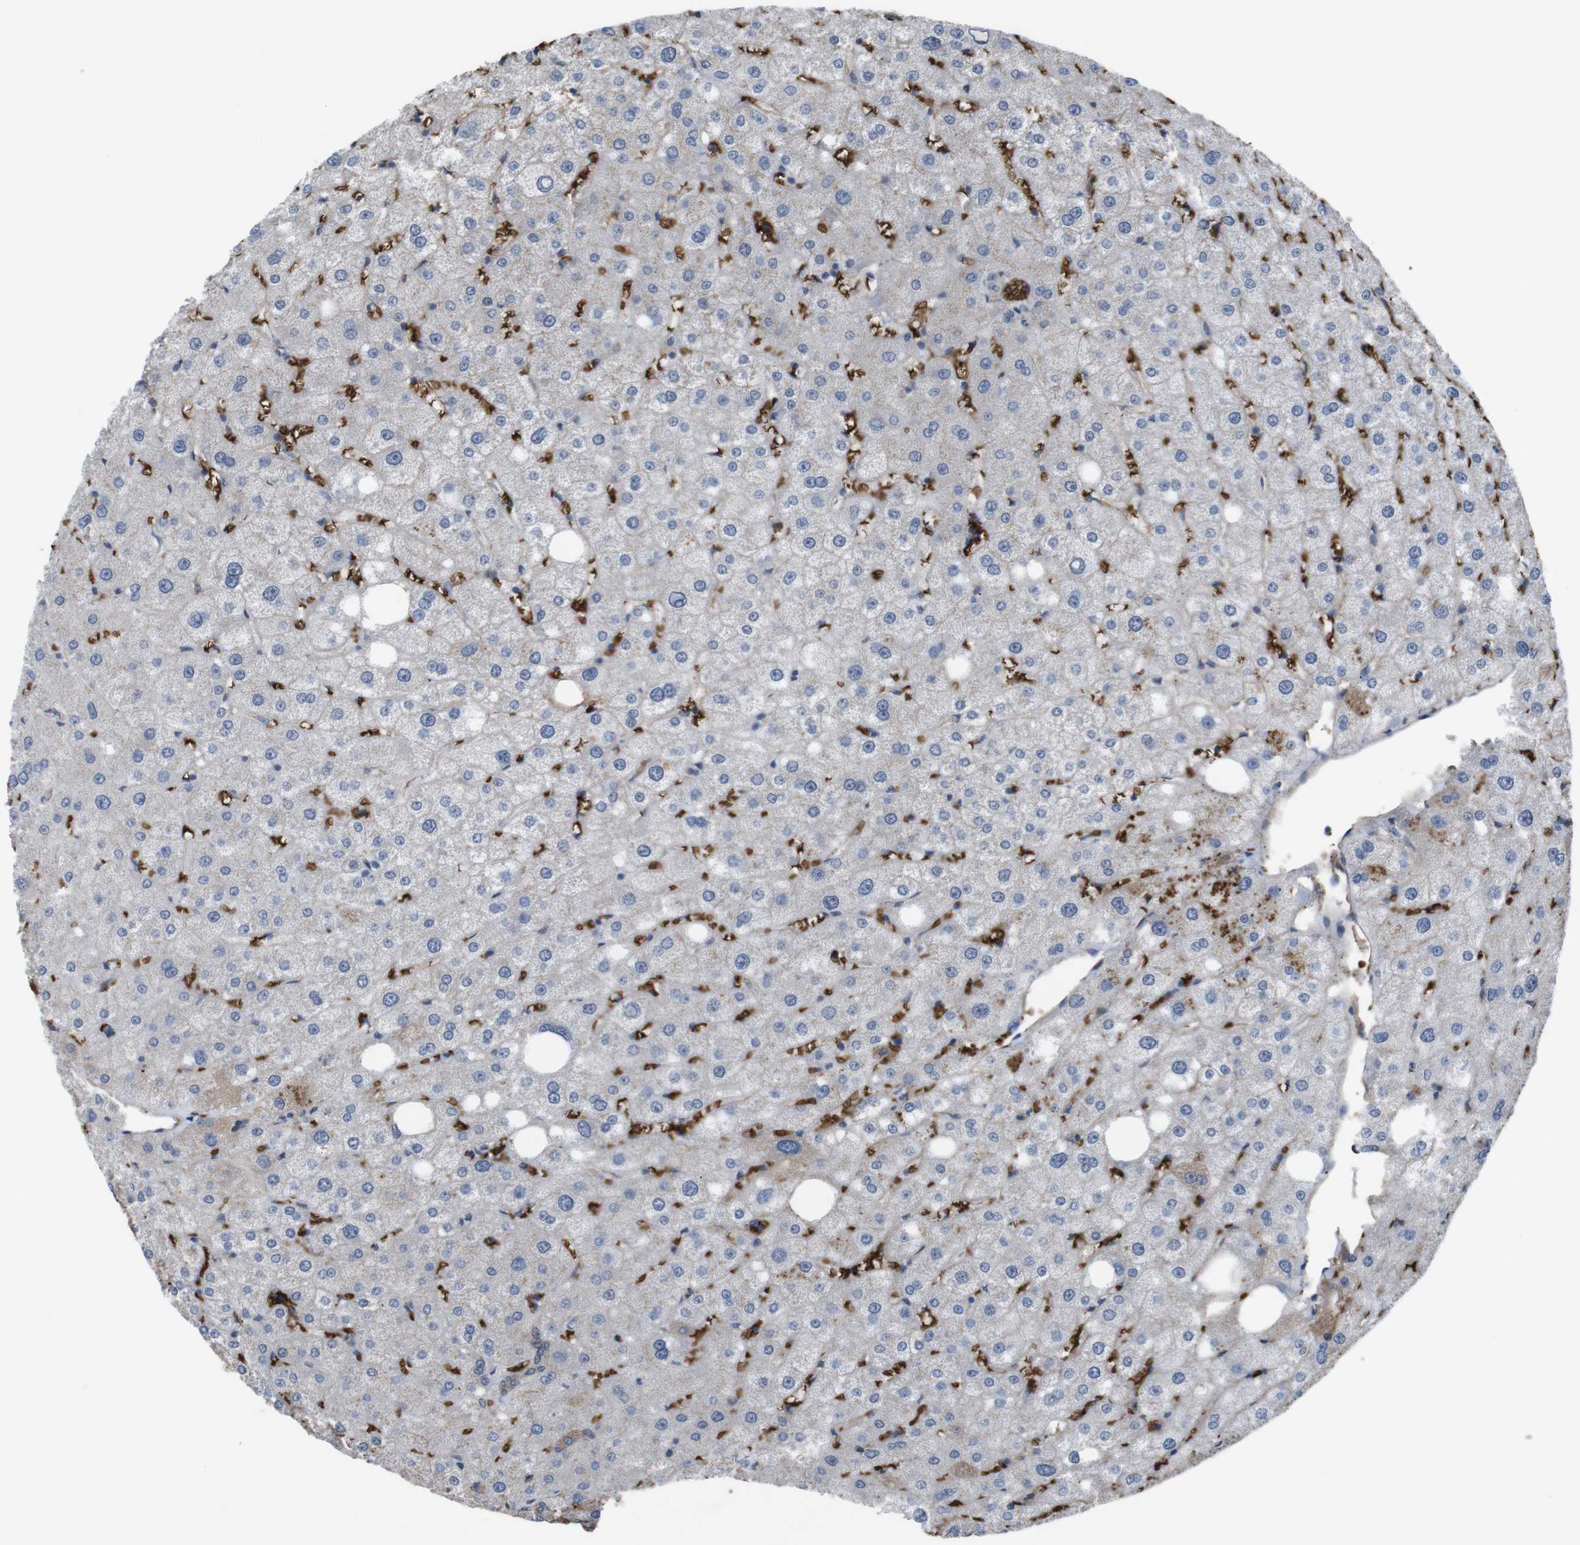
{"staining": {"intensity": "weak", "quantity": ">75%", "location": "cytoplasmic/membranous"}, "tissue": "liver", "cell_type": "Cholangiocytes", "image_type": "normal", "snomed": [{"axis": "morphology", "description": "Normal tissue, NOS"}, {"axis": "topography", "description": "Liver"}], "caption": "Immunohistochemistry image of benign liver: human liver stained using immunohistochemistry (IHC) displays low levels of weak protein expression localized specifically in the cytoplasmic/membranous of cholangiocytes, appearing as a cytoplasmic/membranous brown color.", "gene": "SPTB", "patient": {"sex": "male", "age": 73}}